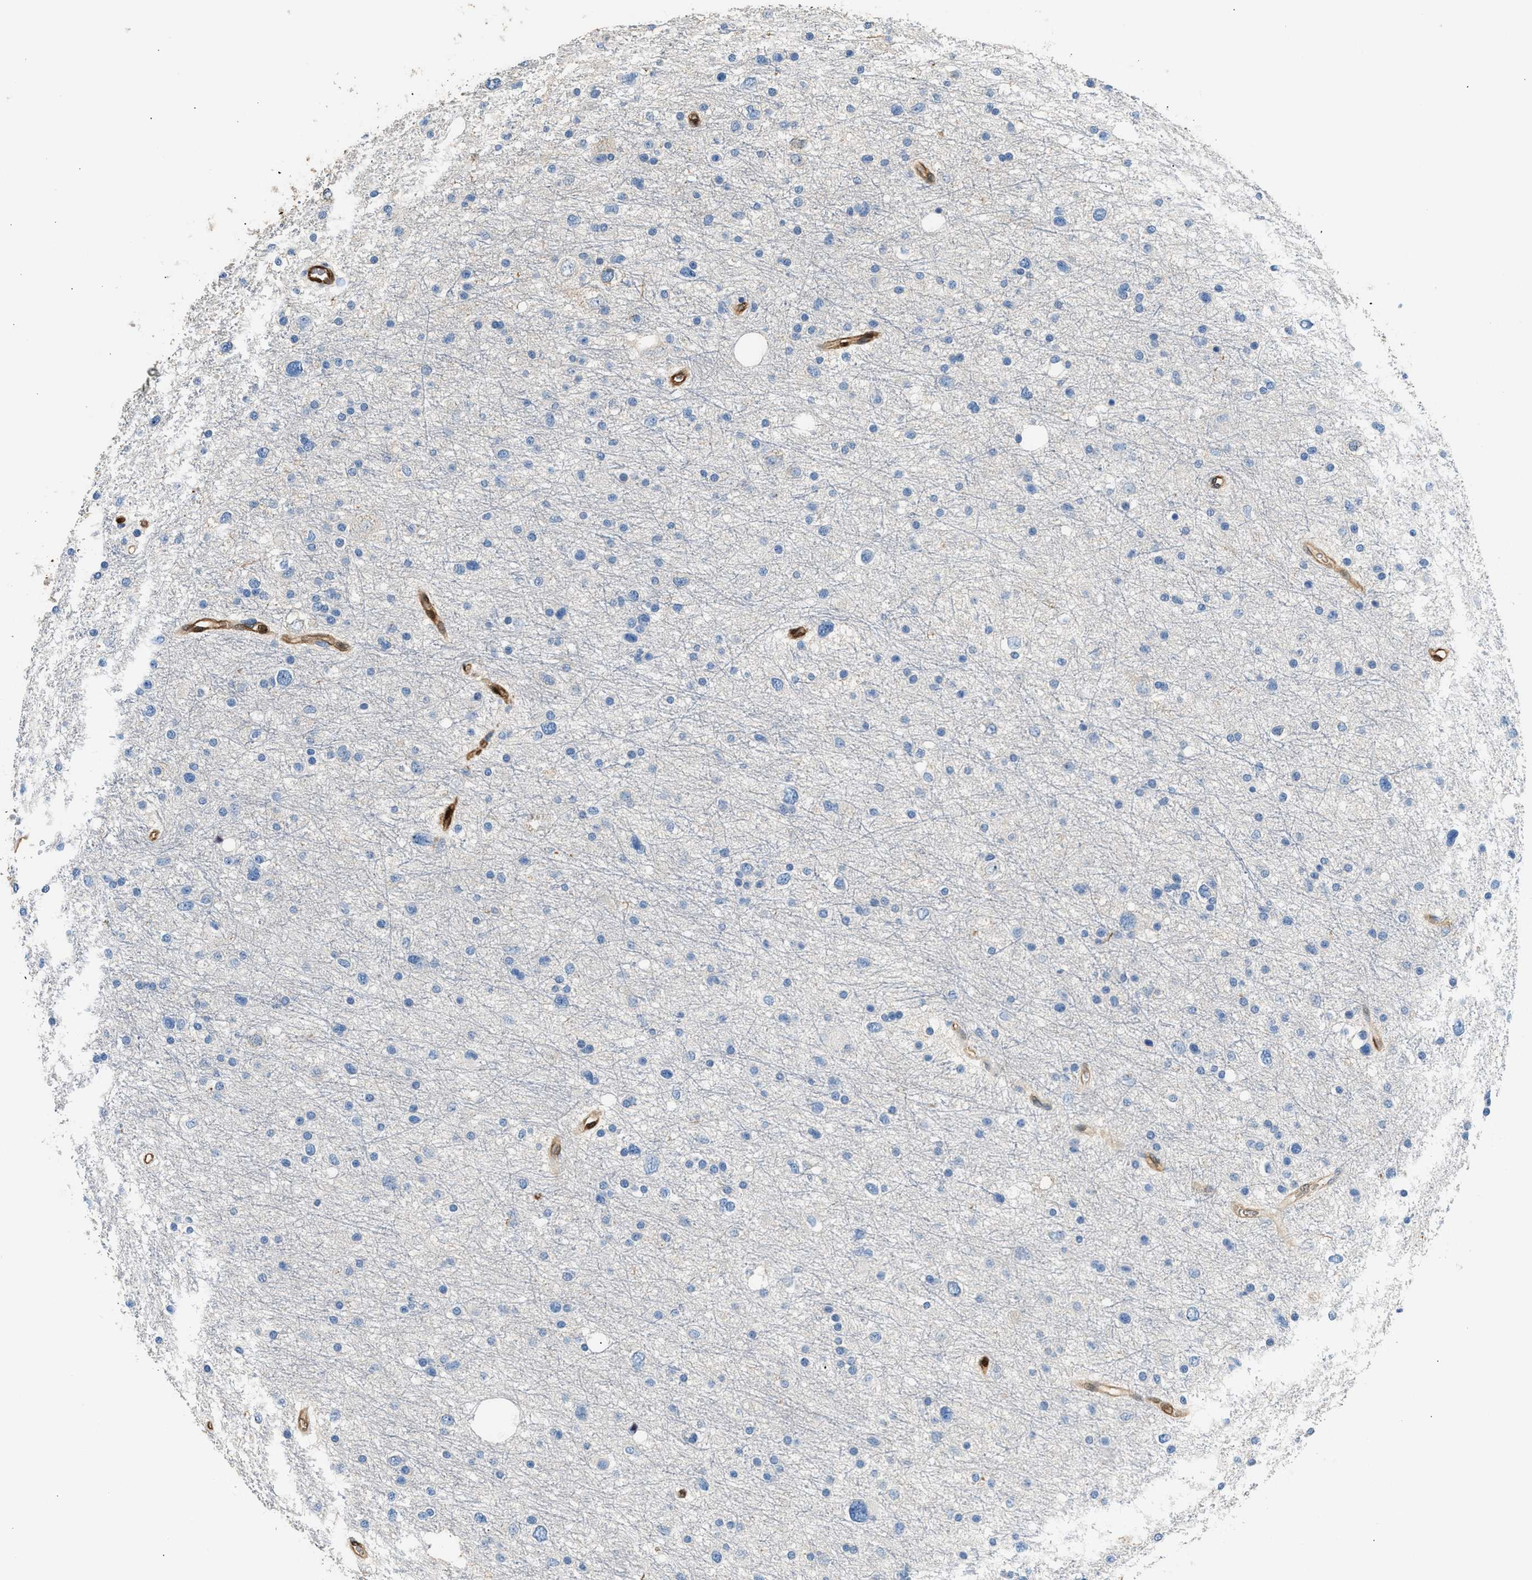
{"staining": {"intensity": "negative", "quantity": "none", "location": "none"}, "tissue": "glioma", "cell_type": "Tumor cells", "image_type": "cancer", "snomed": [{"axis": "morphology", "description": "Glioma, malignant, Low grade"}, {"axis": "topography", "description": "Brain"}], "caption": "Immunohistochemistry histopathology image of neoplastic tissue: human glioma stained with DAB reveals no significant protein expression in tumor cells.", "gene": "ANXA3", "patient": {"sex": "female", "age": 37}}